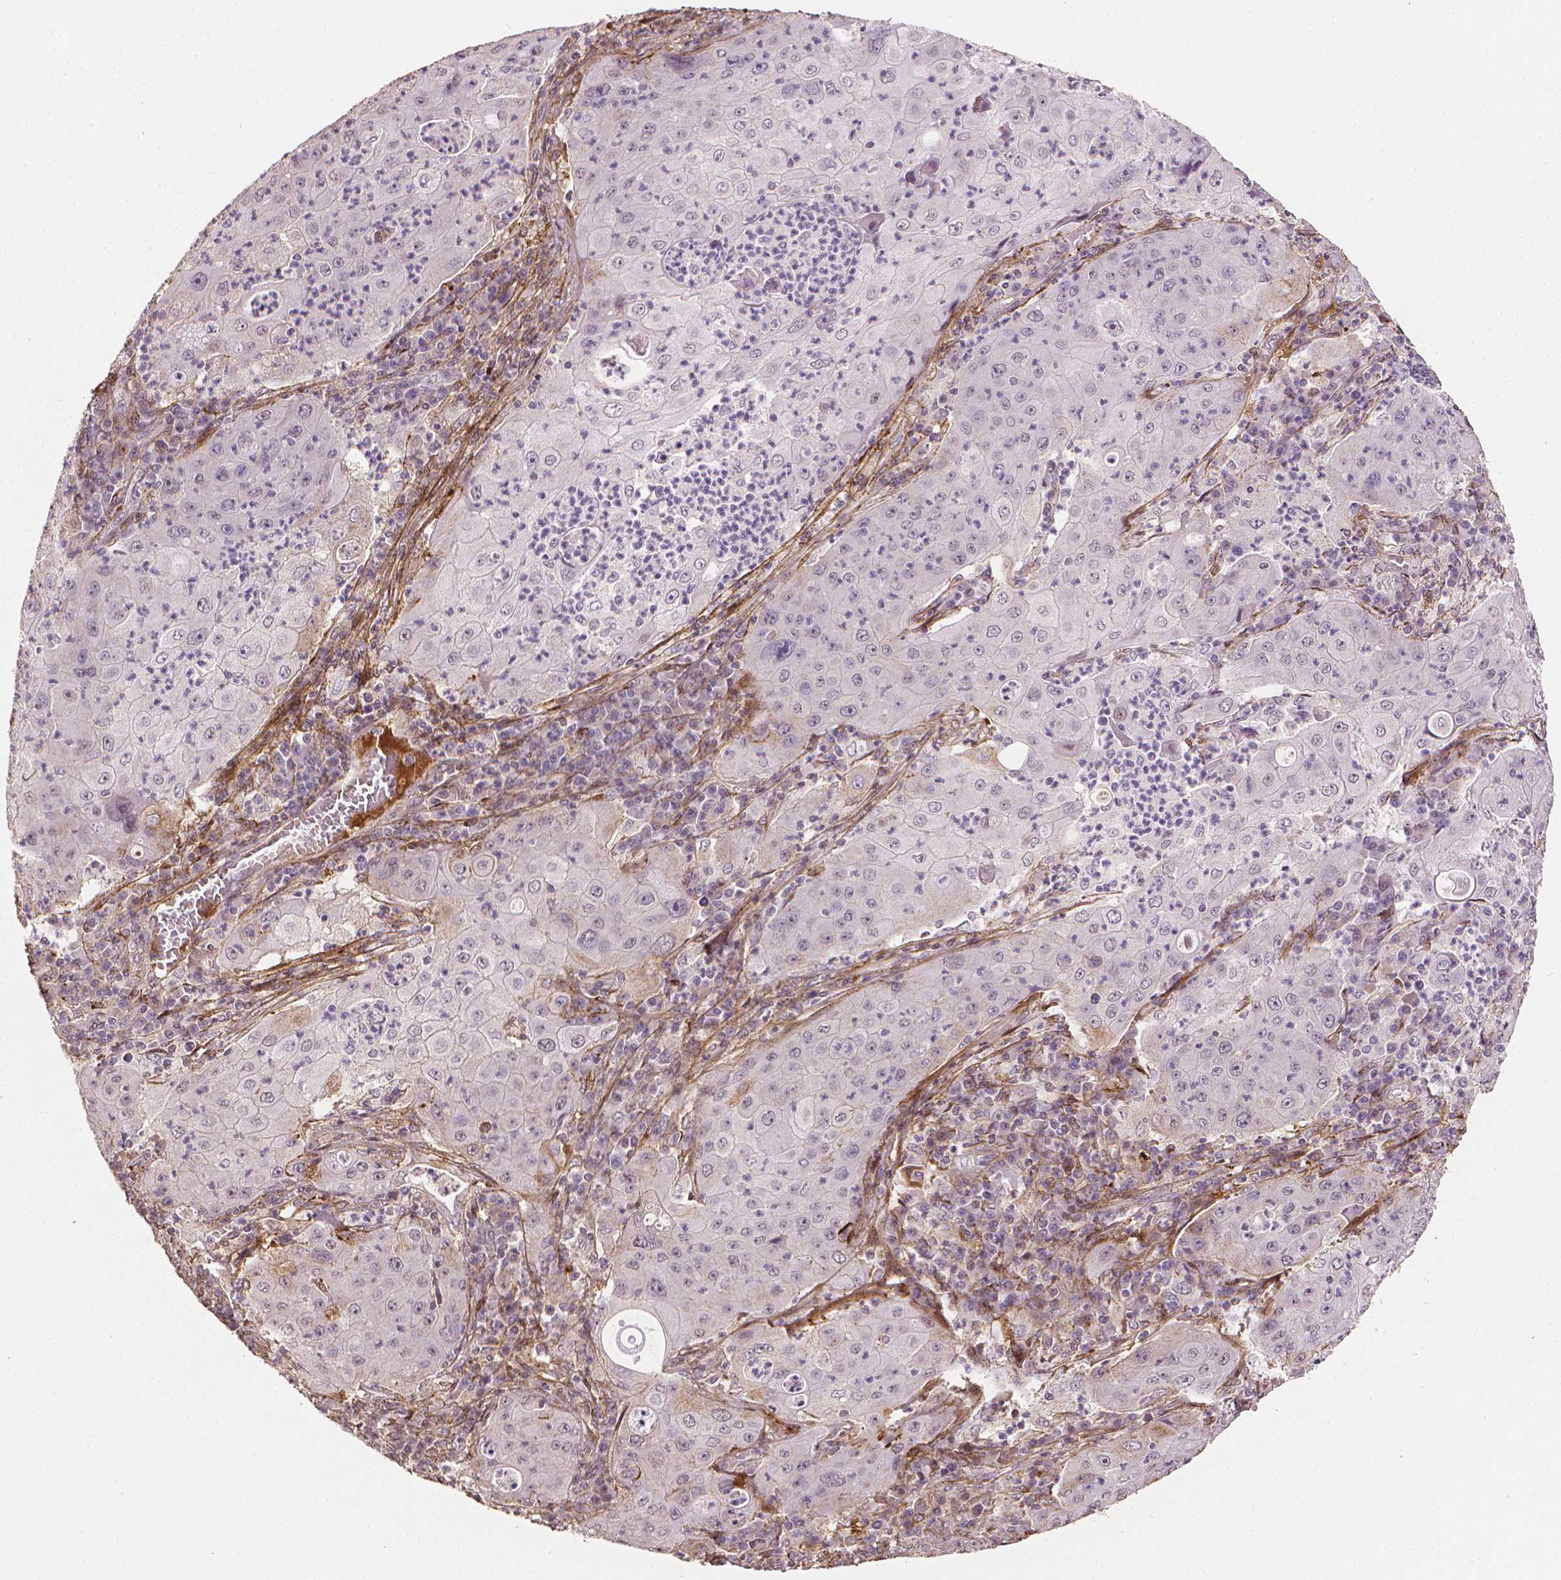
{"staining": {"intensity": "negative", "quantity": "none", "location": "none"}, "tissue": "lung cancer", "cell_type": "Tumor cells", "image_type": "cancer", "snomed": [{"axis": "morphology", "description": "Squamous cell carcinoma, NOS"}, {"axis": "topography", "description": "Lung"}], "caption": "An immunohistochemistry histopathology image of lung cancer is shown. There is no staining in tumor cells of lung cancer.", "gene": "DCN", "patient": {"sex": "female", "age": 59}}